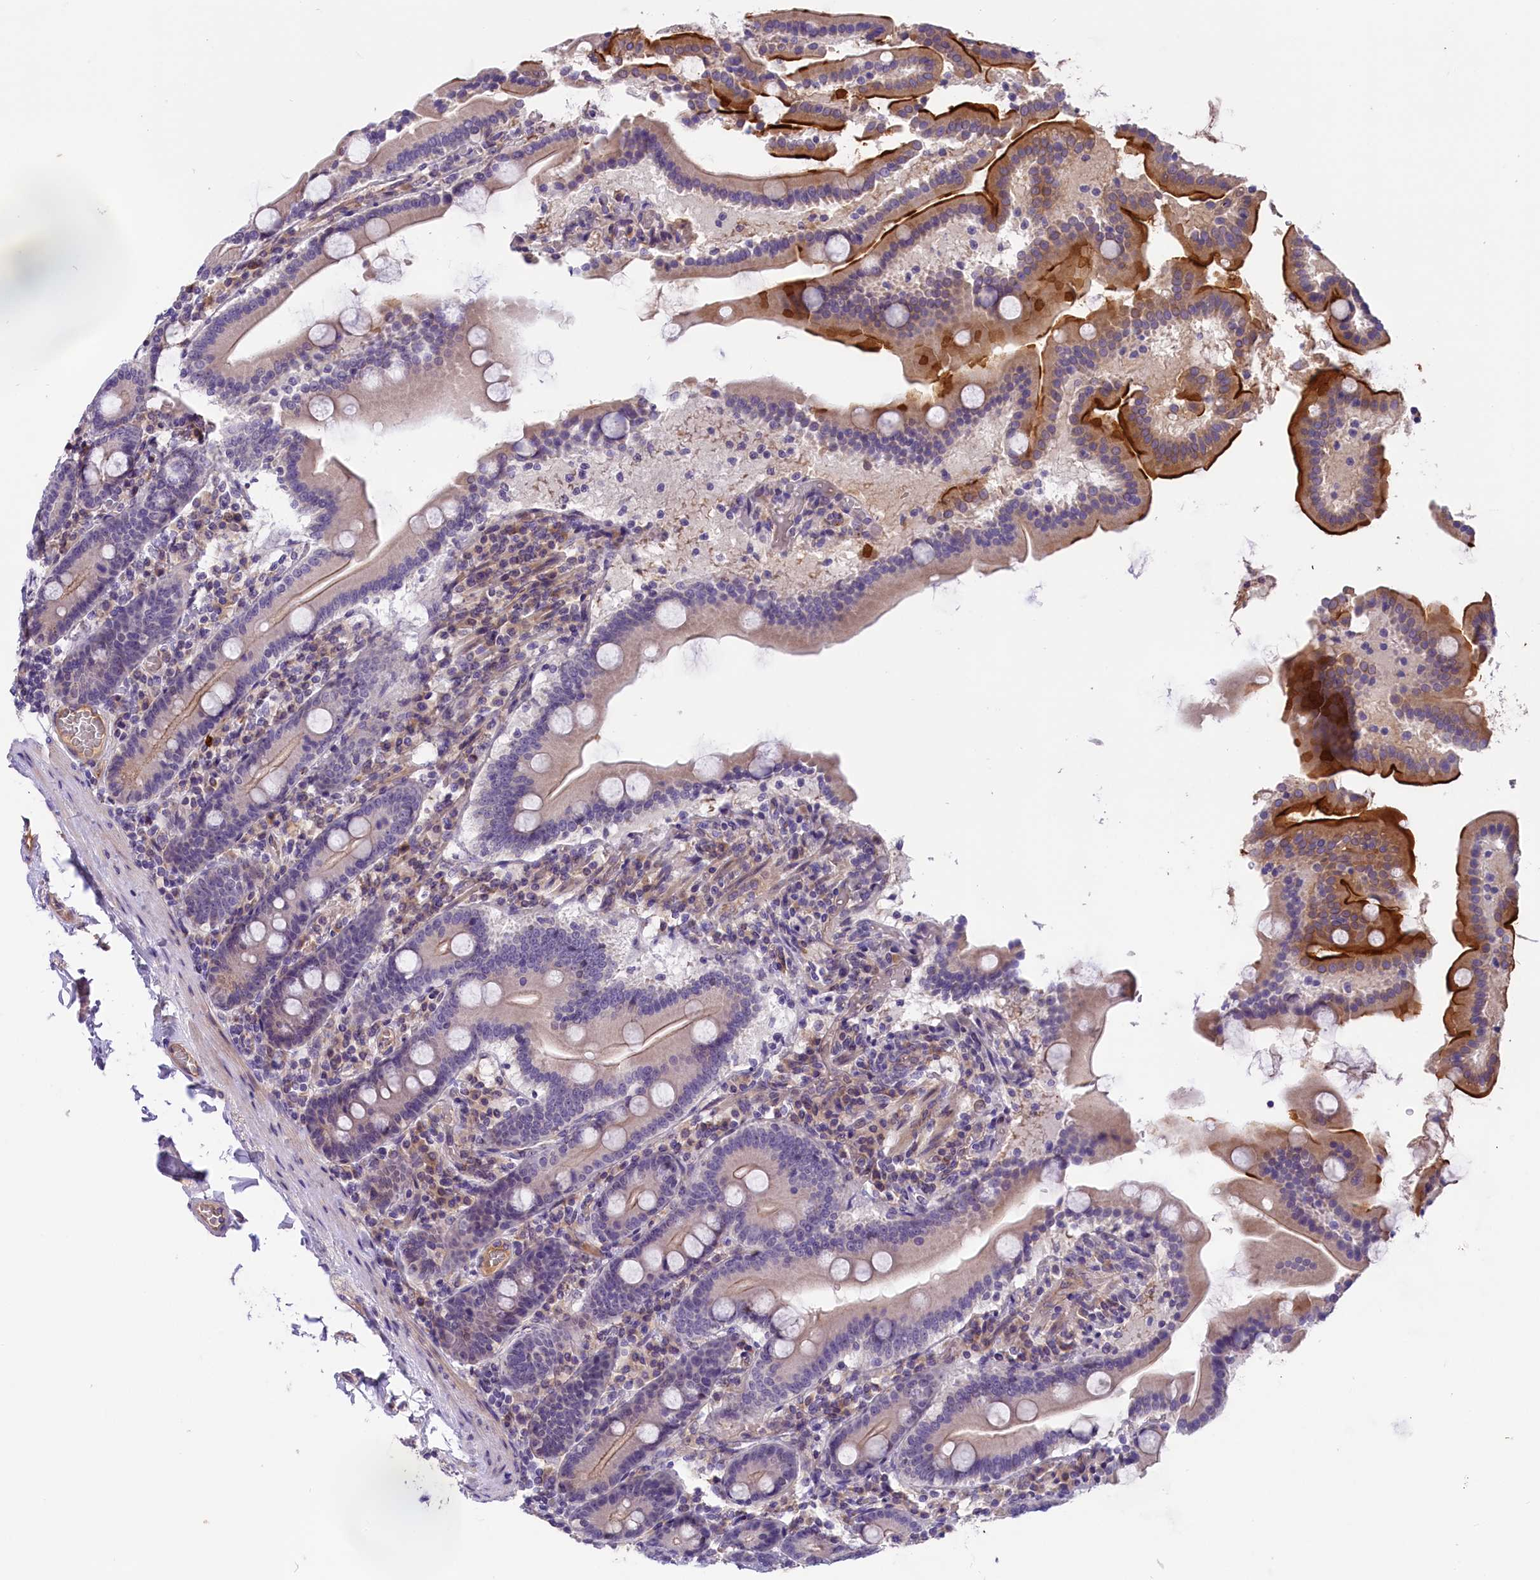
{"staining": {"intensity": "strong", "quantity": "<25%", "location": "cytoplasmic/membranous"}, "tissue": "duodenum", "cell_type": "Glandular cells", "image_type": "normal", "snomed": [{"axis": "morphology", "description": "Normal tissue, NOS"}, {"axis": "topography", "description": "Duodenum"}], "caption": "Duodenum was stained to show a protein in brown. There is medium levels of strong cytoplasmic/membranous expression in approximately <25% of glandular cells. Nuclei are stained in blue.", "gene": "CCDC32", "patient": {"sex": "male", "age": 55}}